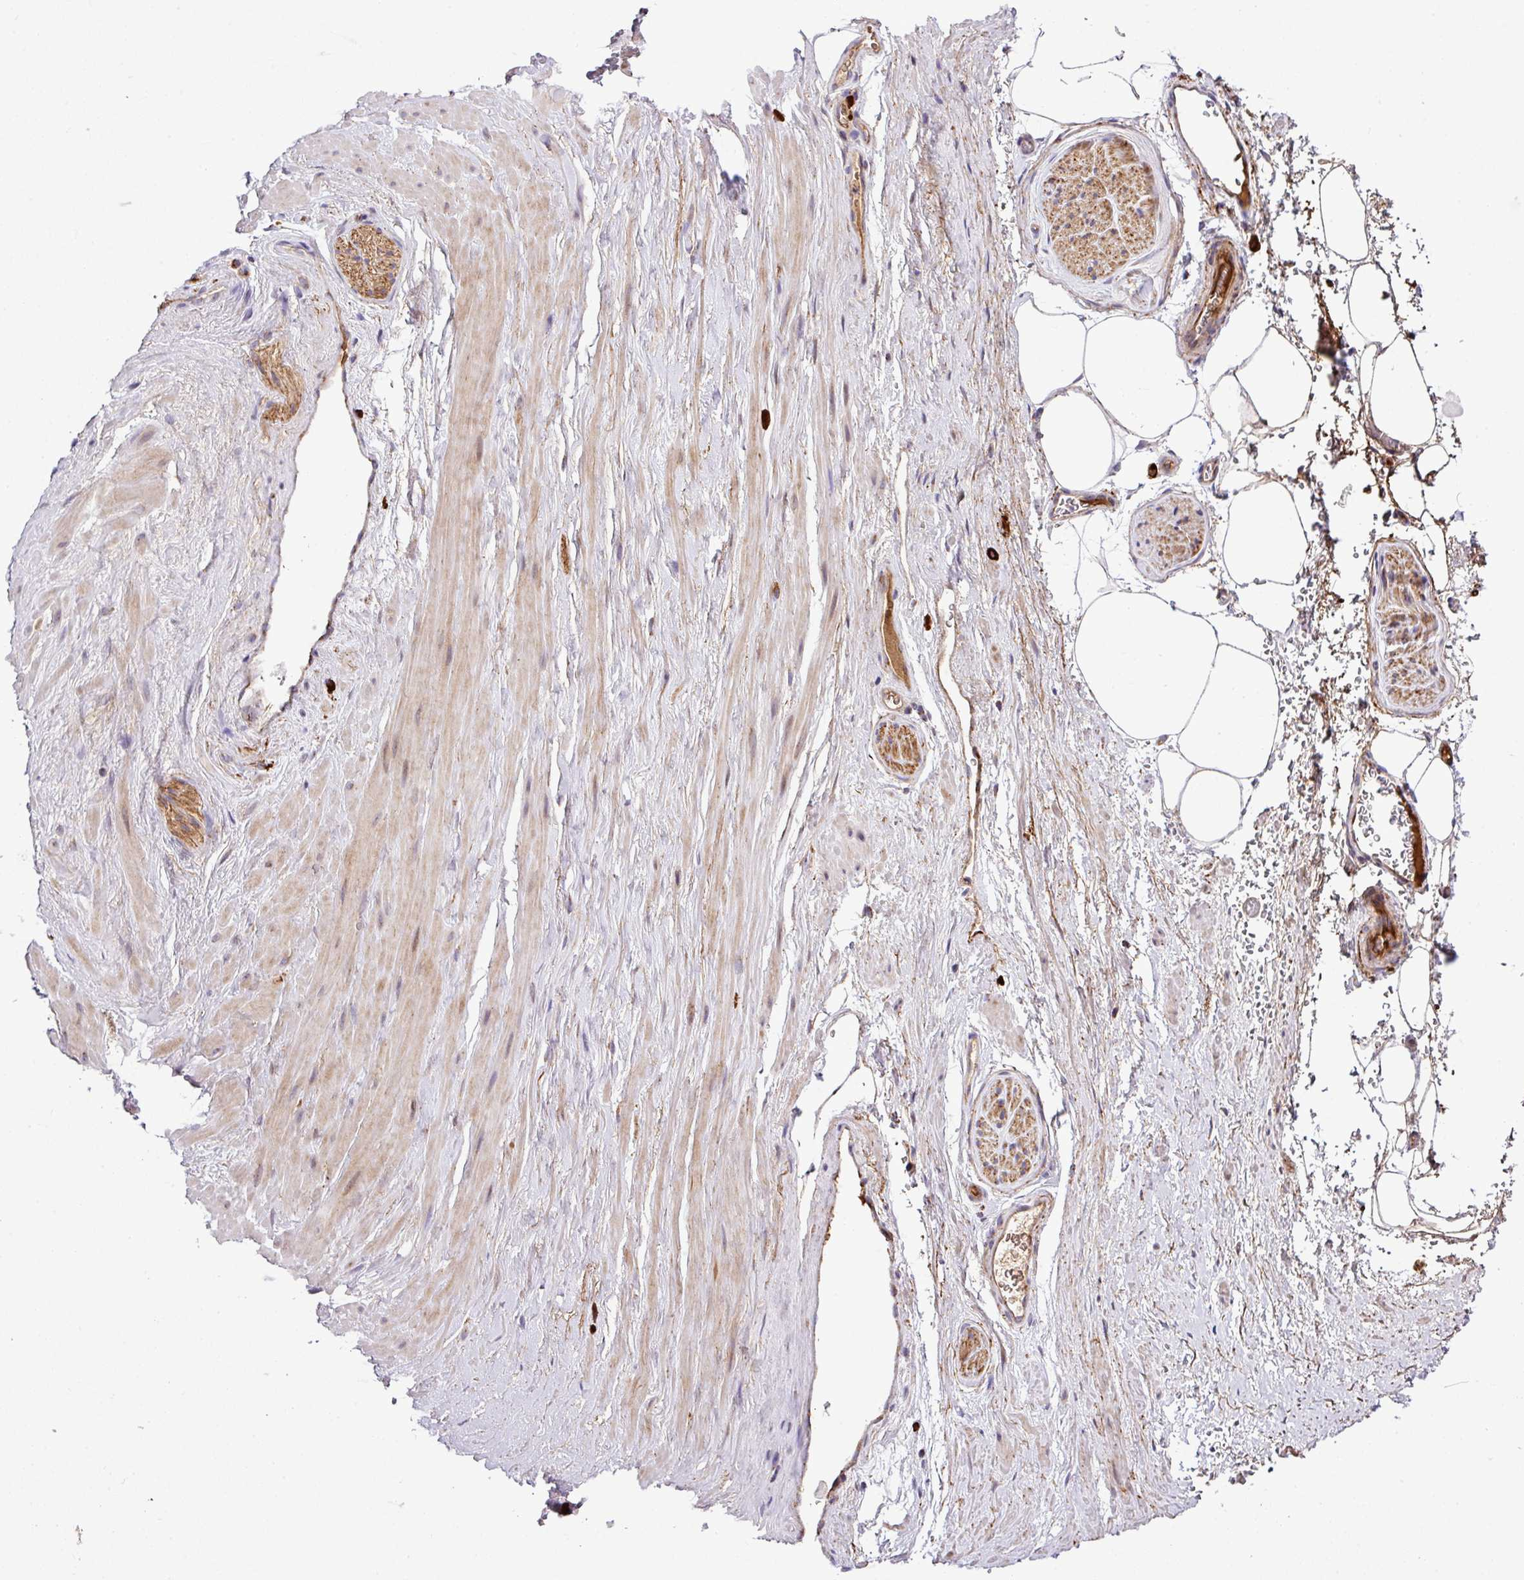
{"staining": {"intensity": "negative", "quantity": "none", "location": "none"}, "tissue": "adipose tissue", "cell_type": "Adipocytes", "image_type": "normal", "snomed": [{"axis": "morphology", "description": "Normal tissue, NOS"}, {"axis": "topography", "description": "Prostate"}, {"axis": "topography", "description": "Peripheral nerve tissue"}], "caption": "Adipose tissue was stained to show a protein in brown. There is no significant staining in adipocytes. (DAB IHC, high magnification).", "gene": "ZNF569", "patient": {"sex": "male", "age": 61}}